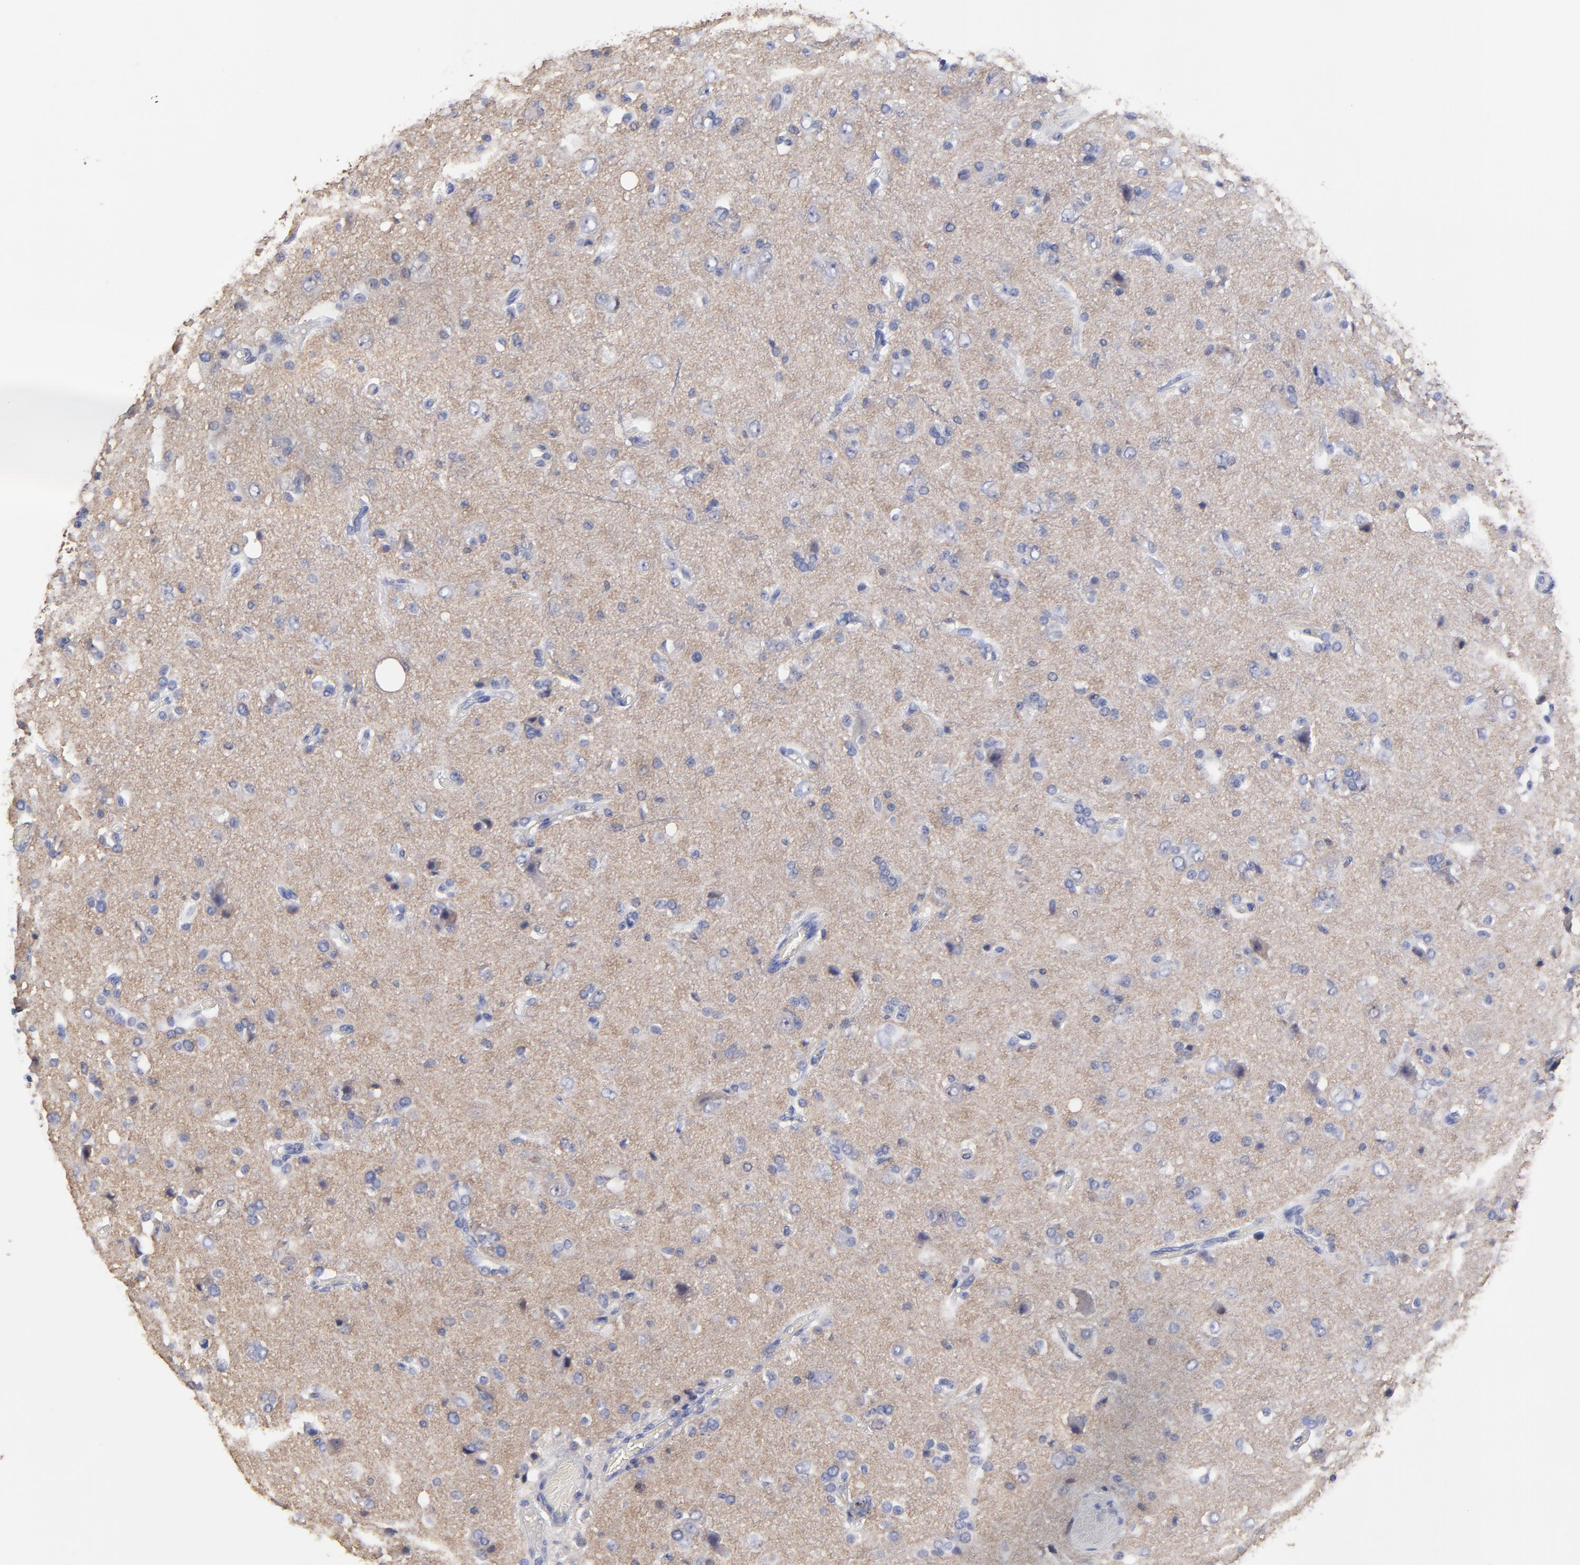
{"staining": {"intensity": "negative", "quantity": "none", "location": "none"}, "tissue": "glioma", "cell_type": "Tumor cells", "image_type": "cancer", "snomed": [{"axis": "morphology", "description": "Glioma, malignant, High grade"}, {"axis": "topography", "description": "Brain"}], "caption": "Tumor cells are negative for brown protein staining in glioma.", "gene": "DUSP9", "patient": {"sex": "male", "age": 47}}